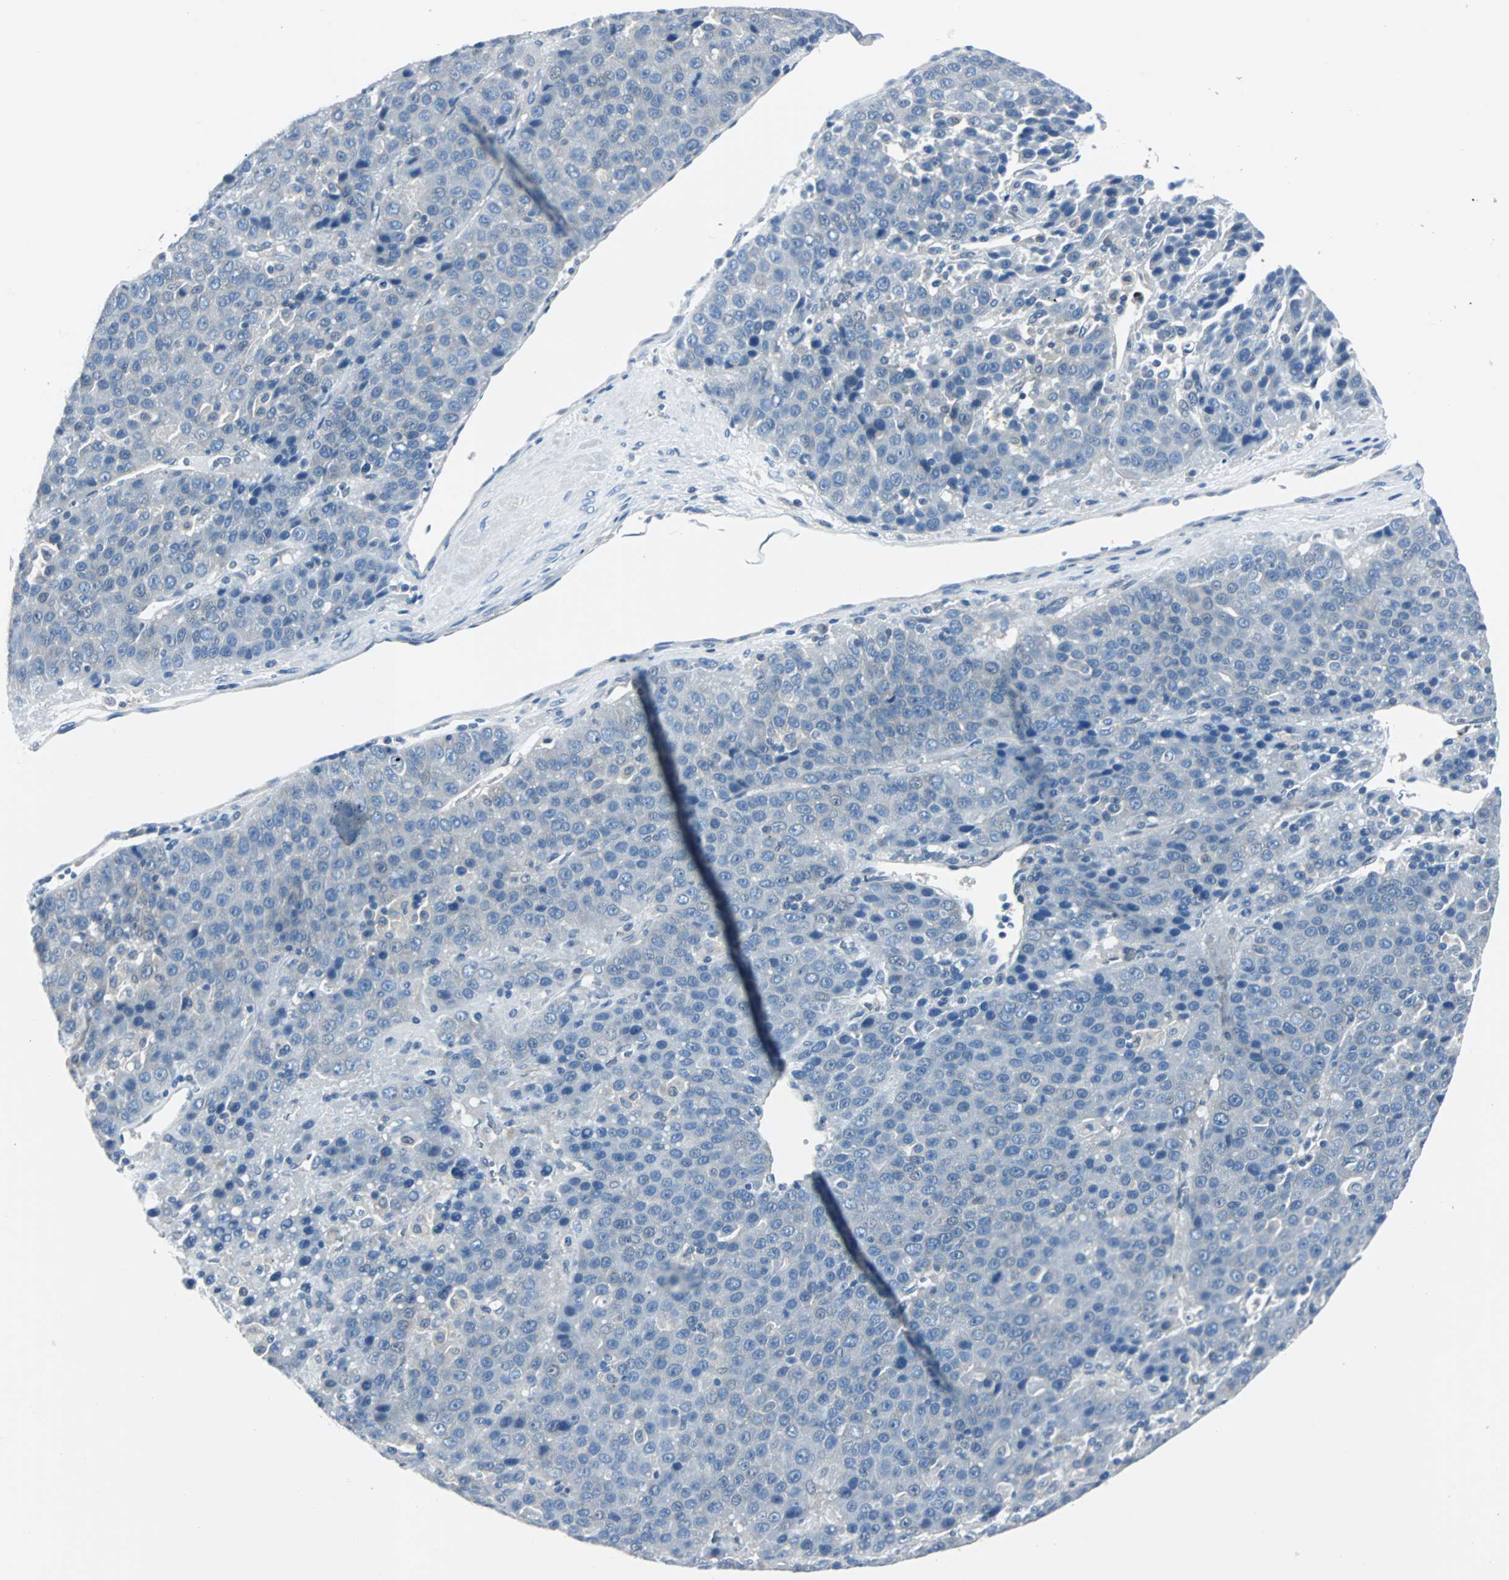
{"staining": {"intensity": "negative", "quantity": "none", "location": "none"}, "tissue": "liver cancer", "cell_type": "Tumor cells", "image_type": "cancer", "snomed": [{"axis": "morphology", "description": "Carcinoma, Hepatocellular, NOS"}, {"axis": "topography", "description": "Liver"}], "caption": "Protein analysis of liver cancer (hepatocellular carcinoma) displays no significant positivity in tumor cells. (Stains: DAB (3,3'-diaminobenzidine) IHC with hematoxylin counter stain, Microscopy: brightfield microscopy at high magnification).", "gene": "RASA1", "patient": {"sex": "female", "age": 53}}